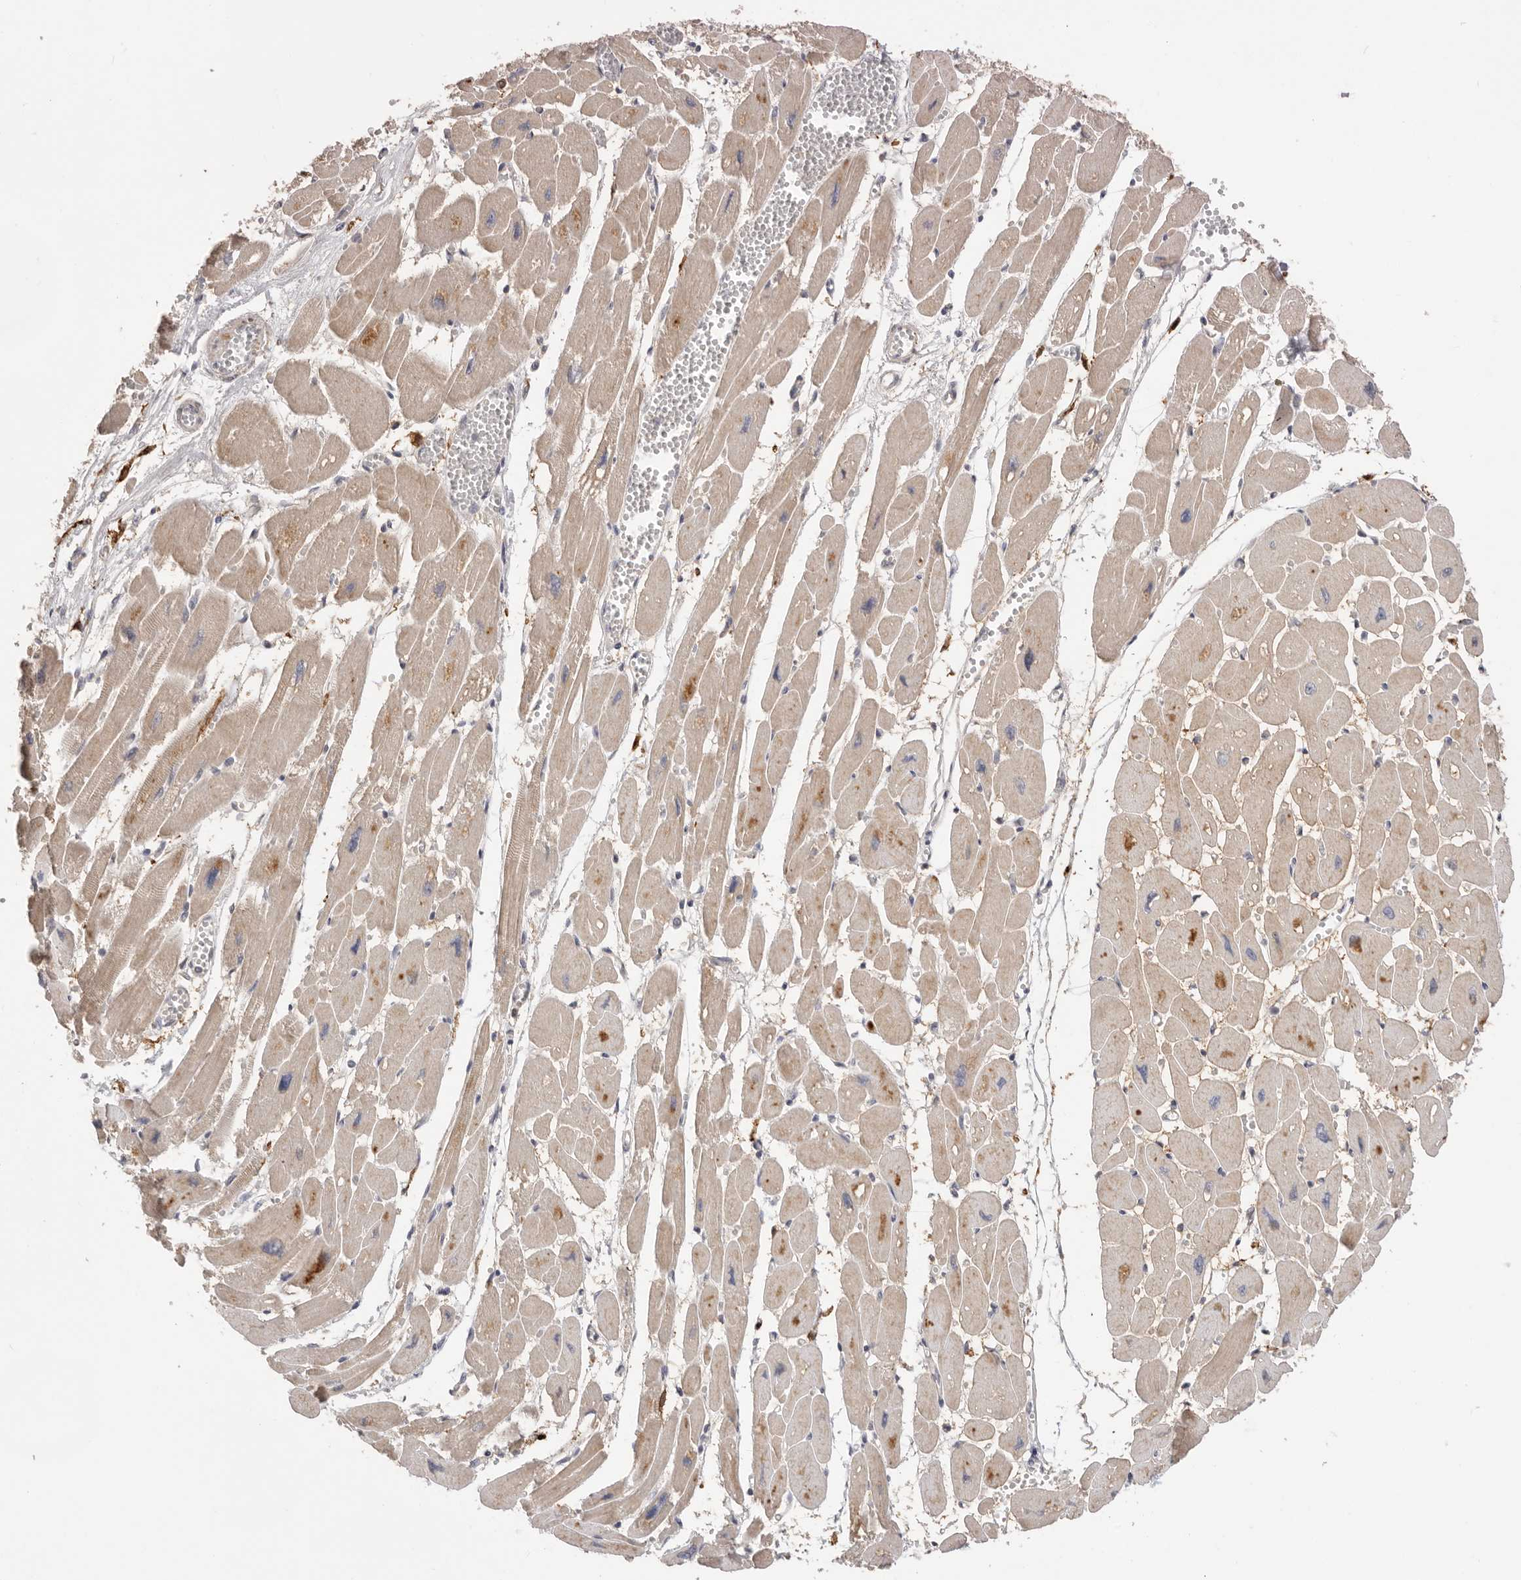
{"staining": {"intensity": "weak", "quantity": ">75%", "location": "cytoplasmic/membranous"}, "tissue": "heart muscle", "cell_type": "Cardiomyocytes", "image_type": "normal", "snomed": [{"axis": "morphology", "description": "Normal tissue, NOS"}, {"axis": "topography", "description": "Heart"}], "caption": "Unremarkable heart muscle was stained to show a protein in brown. There is low levels of weak cytoplasmic/membranous expression in about >75% of cardiomyocytes. Nuclei are stained in blue.", "gene": "USH1C", "patient": {"sex": "female", "age": 54}}